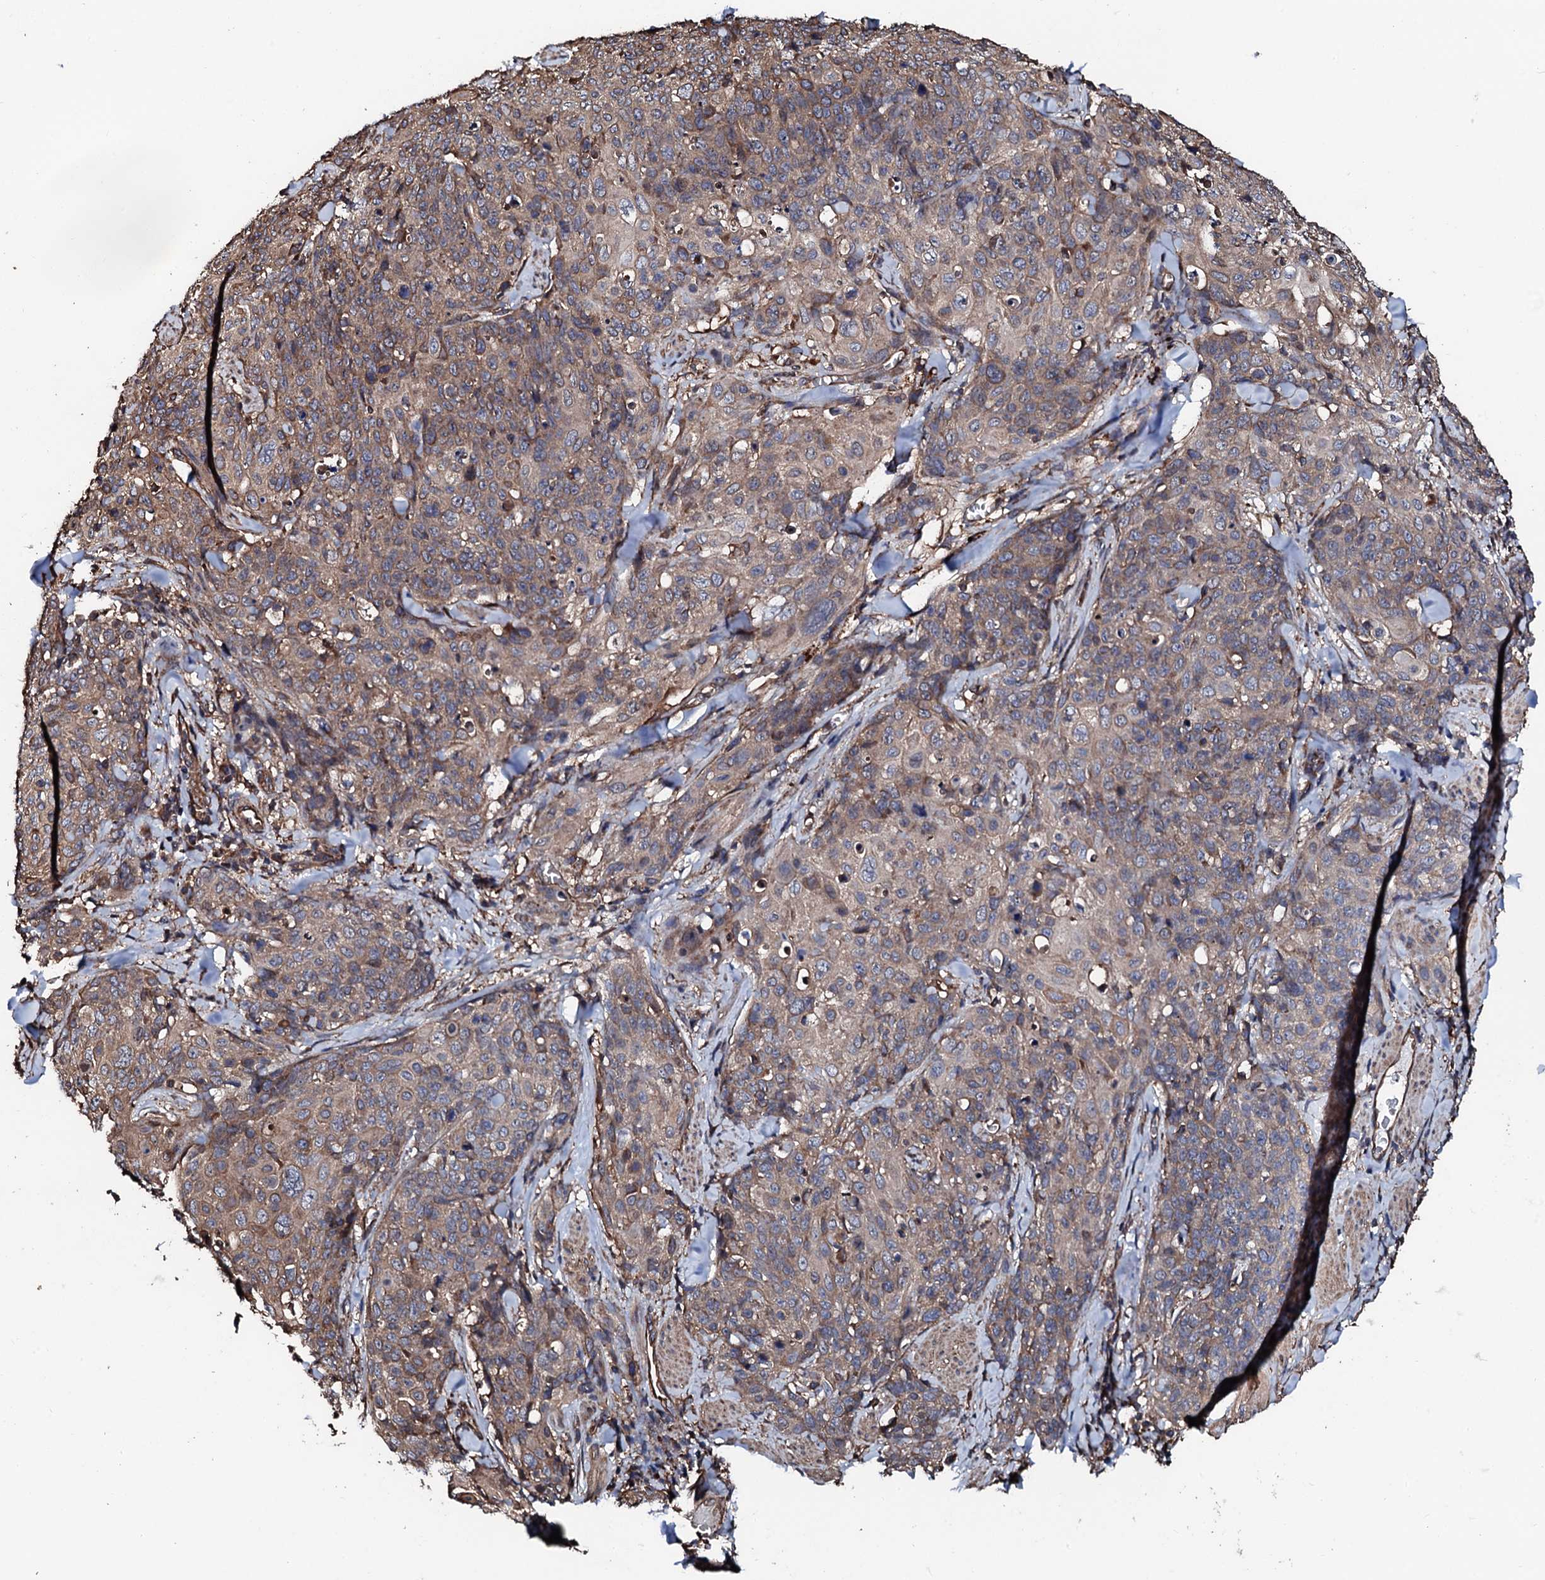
{"staining": {"intensity": "weak", "quantity": "<25%", "location": "cytoplasmic/membranous"}, "tissue": "skin cancer", "cell_type": "Tumor cells", "image_type": "cancer", "snomed": [{"axis": "morphology", "description": "Squamous cell carcinoma, NOS"}, {"axis": "topography", "description": "Skin"}, {"axis": "topography", "description": "Vulva"}], "caption": "Skin cancer (squamous cell carcinoma) was stained to show a protein in brown. There is no significant staining in tumor cells. Nuclei are stained in blue.", "gene": "CKAP5", "patient": {"sex": "female", "age": 85}}